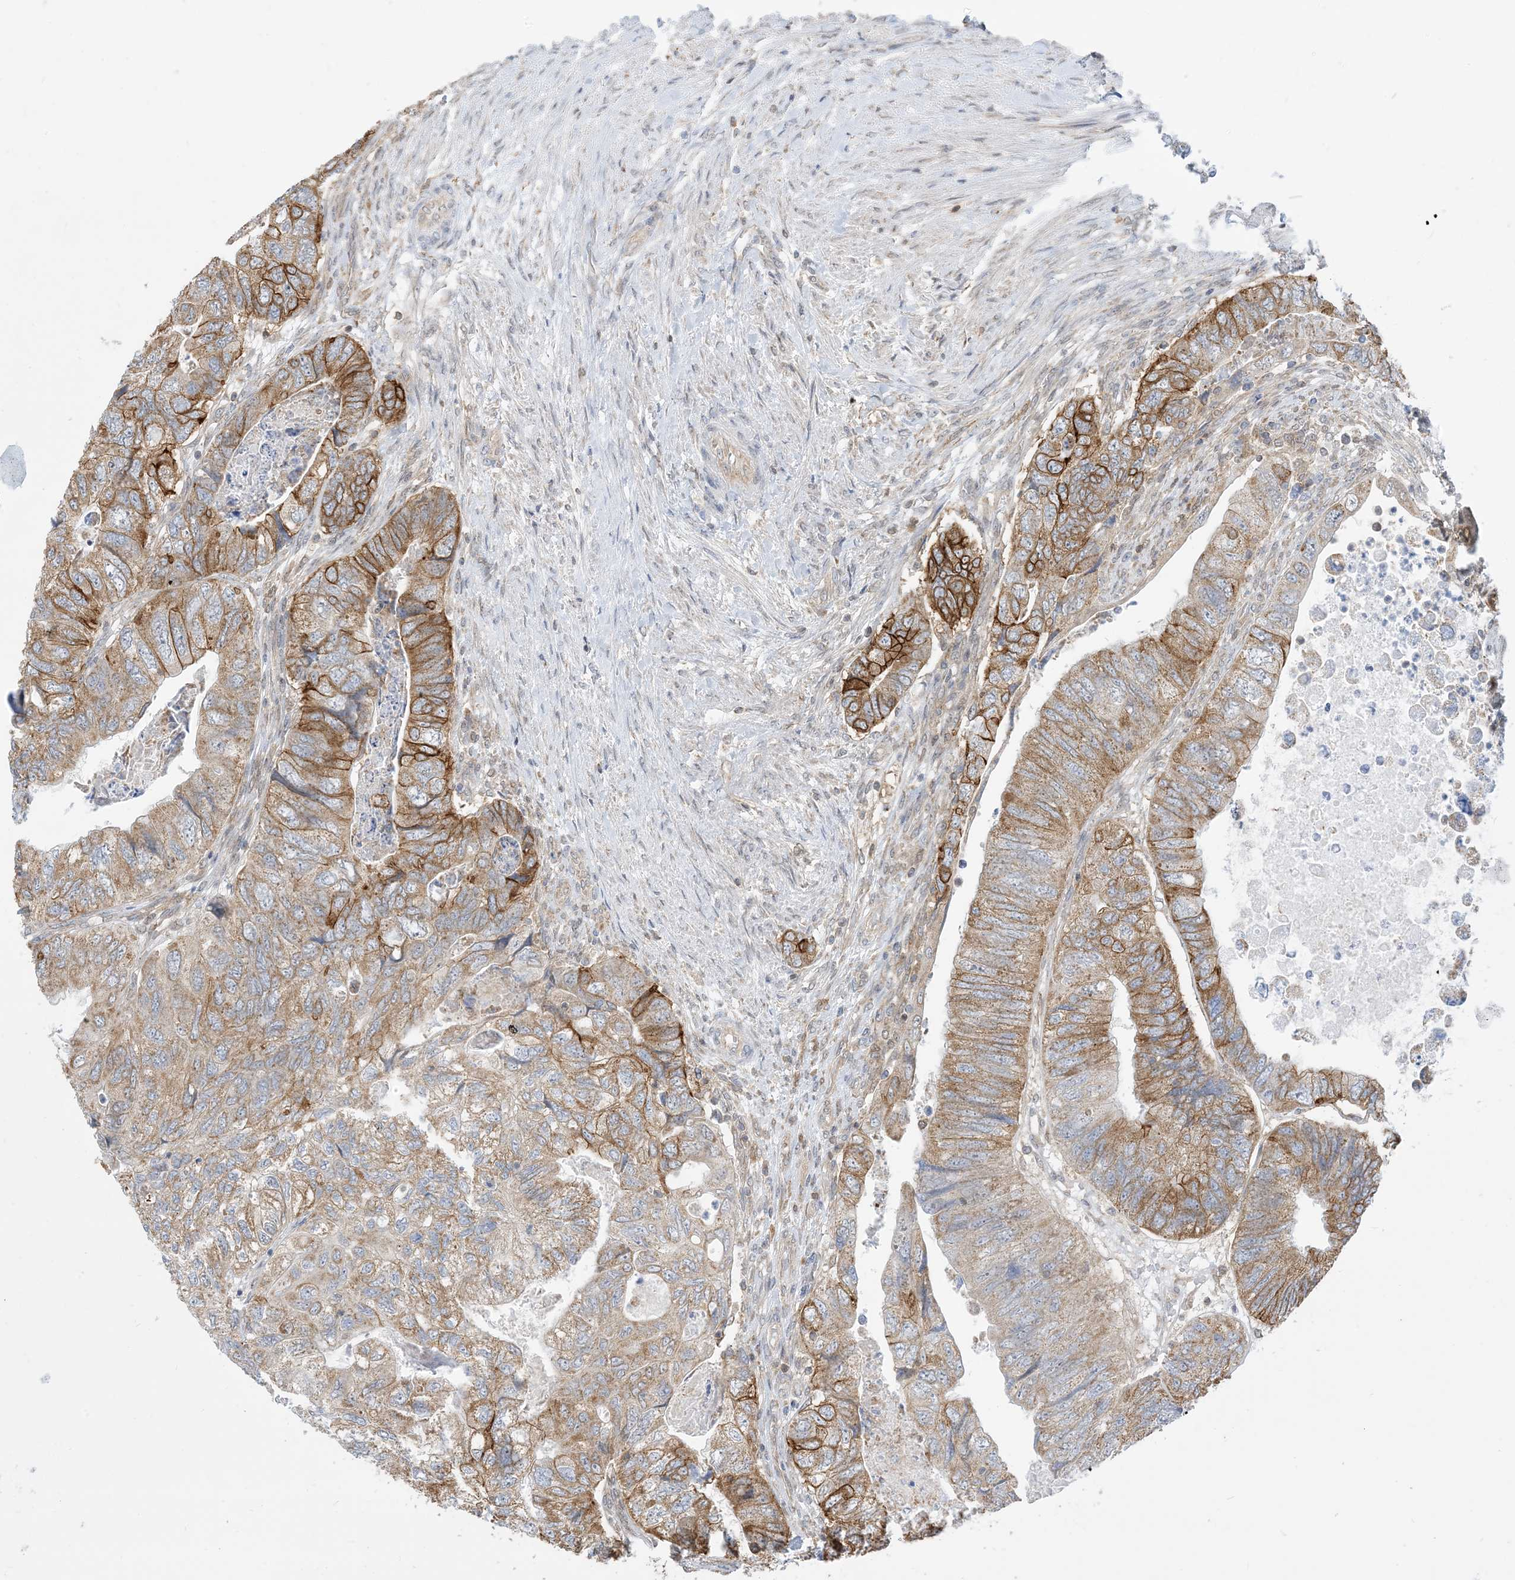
{"staining": {"intensity": "strong", "quantity": "25%-75%", "location": "cytoplasmic/membranous"}, "tissue": "colorectal cancer", "cell_type": "Tumor cells", "image_type": "cancer", "snomed": [{"axis": "morphology", "description": "Adenocarcinoma, NOS"}, {"axis": "topography", "description": "Rectum"}], "caption": "This is a micrograph of IHC staining of adenocarcinoma (colorectal), which shows strong positivity in the cytoplasmic/membranous of tumor cells.", "gene": "CASP4", "patient": {"sex": "male", "age": 63}}